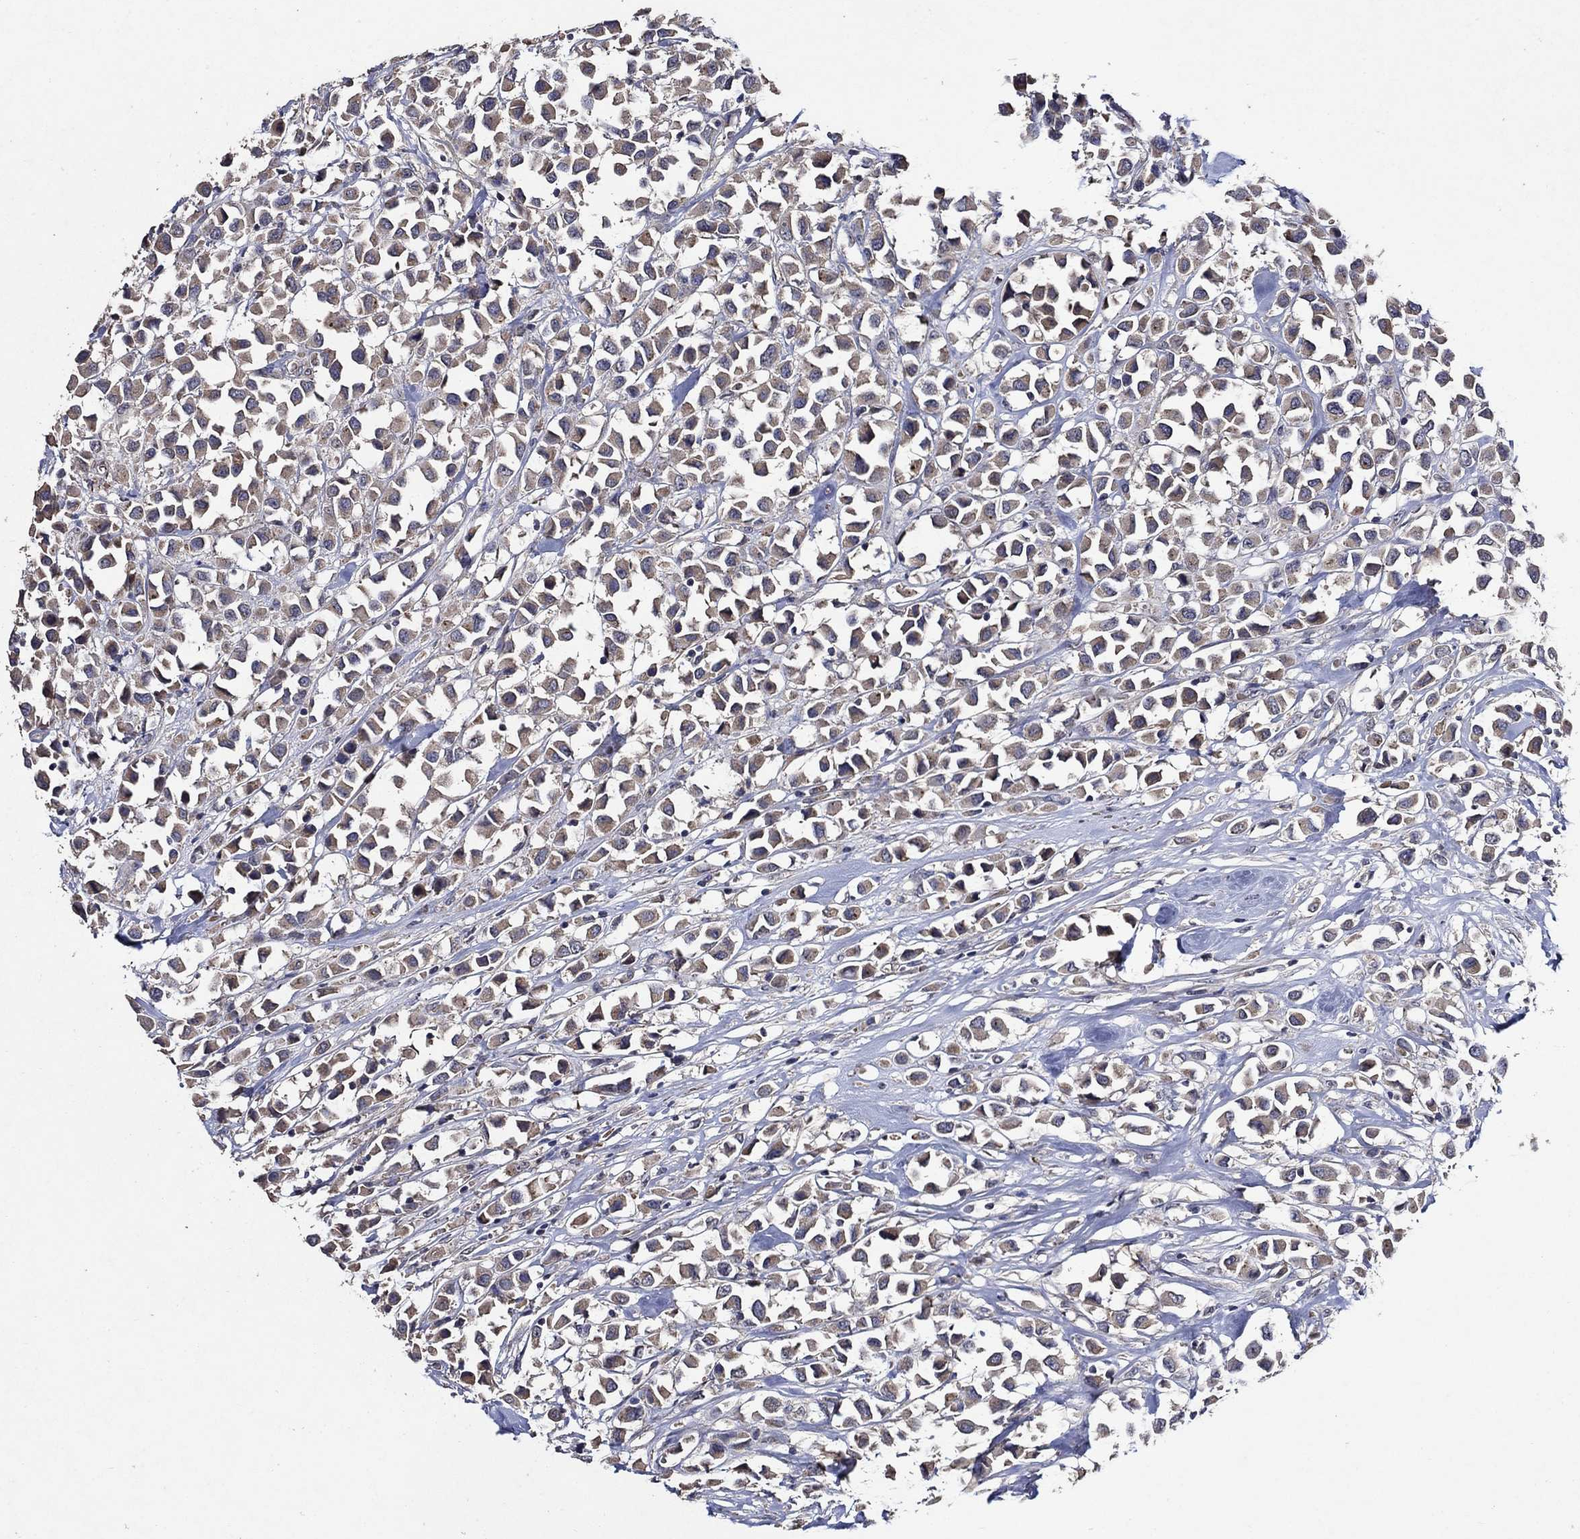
{"staining": {"intensity": "weak", "quantity": ">75%", "location": "cytoplasmic/membranous"}, "tissue": "breast cancer", "cell_type": "Tumor cells", "image_type": "cancer", "snomed": [{"axis": "morphology", "description": "Duct carcinoma"}, {"axis": "topography", "description": "Breast"}], "caption": "DAB immunohistochemical staining of breast intraductal carcinoma demonstrates weak cytoplasmic/membranous protein staining in about >75% of tumor cells.", "gene": "HAP1", "patient": {"sex": "female", "age": 61}}